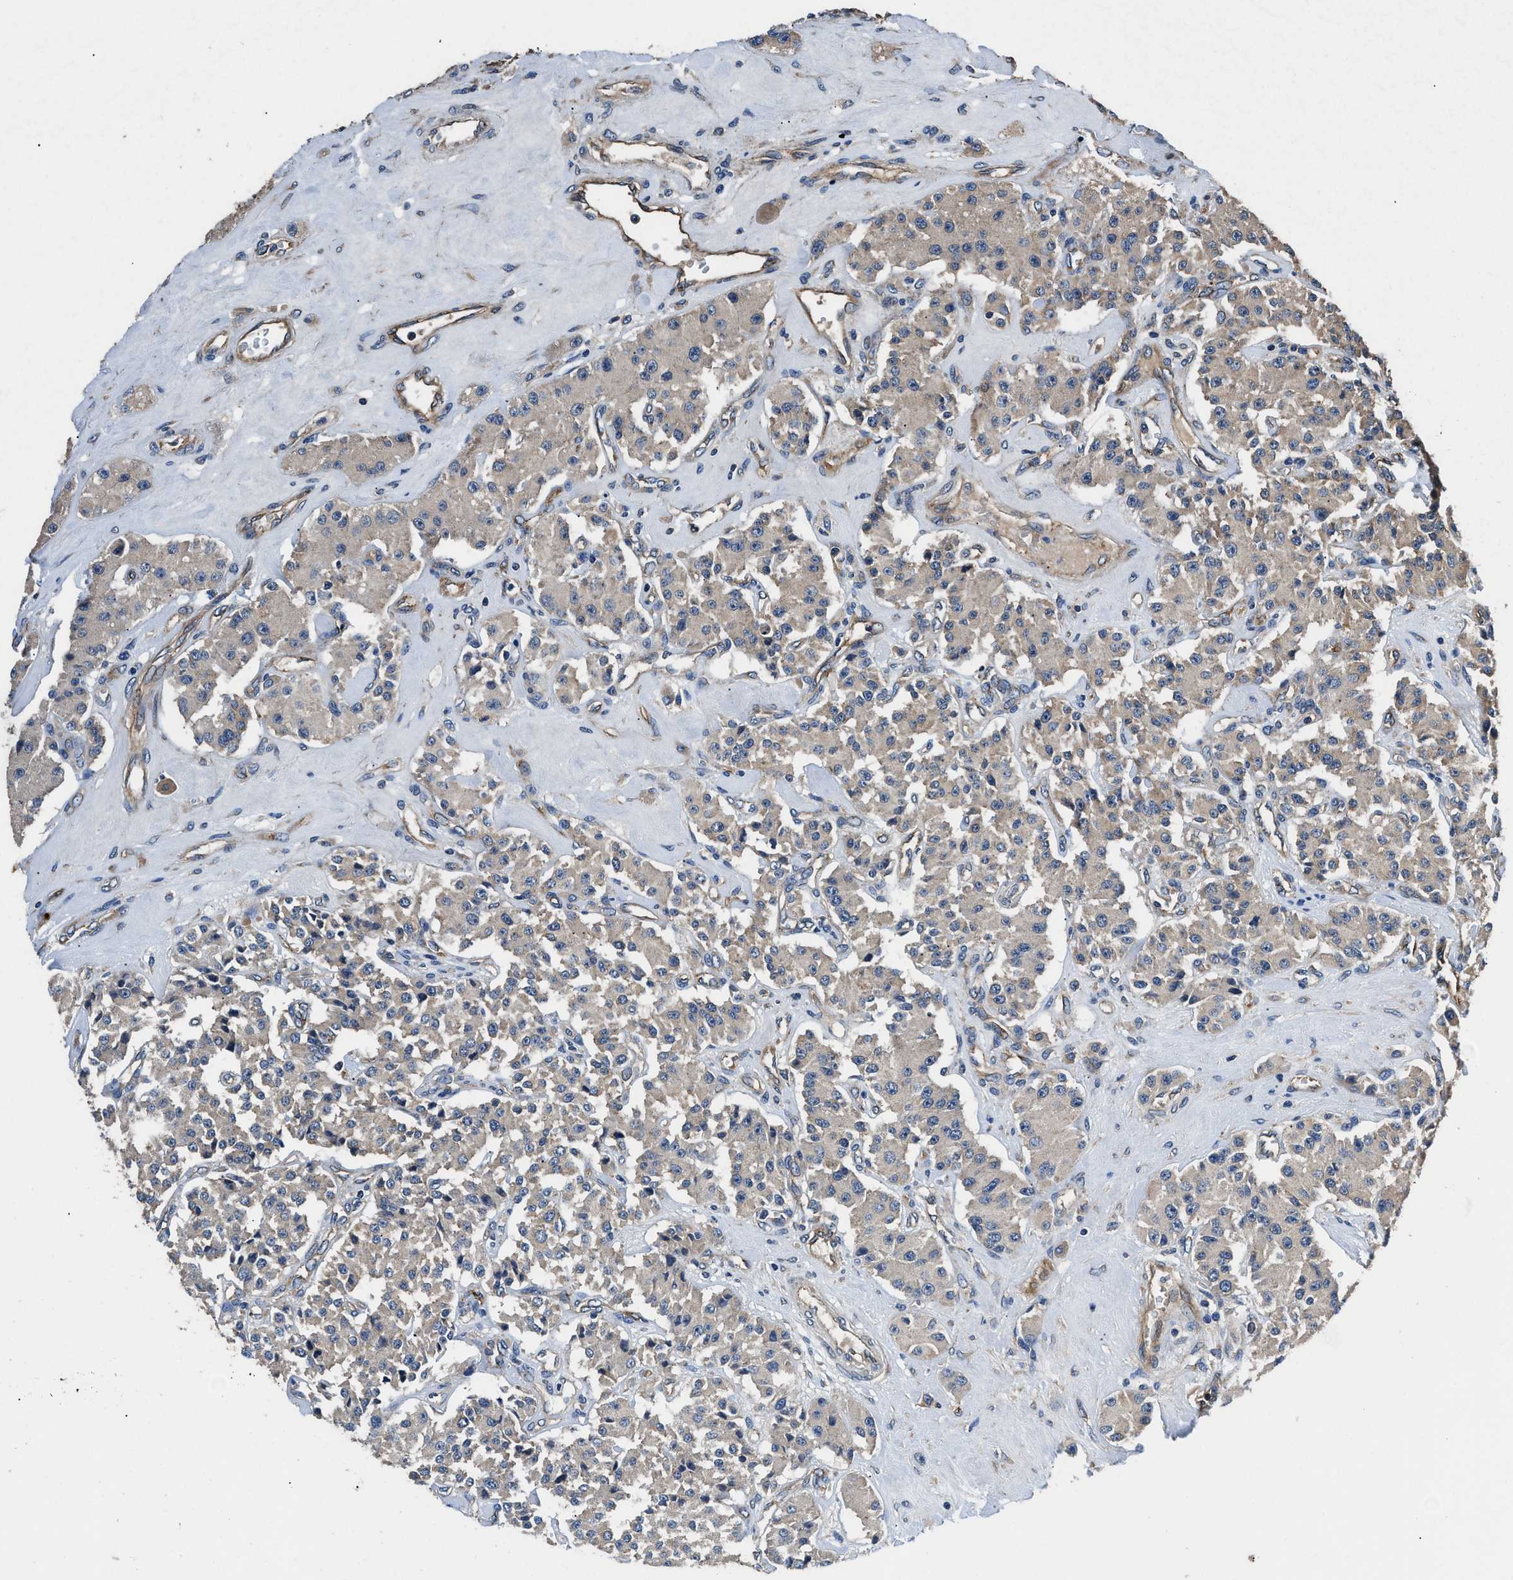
{"staining": {"intensity": "weak", "quantity": ">75%", "location": "cytoplasmic/membranous"}, "tissue": "carcinoid", "cell_type": "Tumor cells", "image_type": "cancer", "snomed": [{"axis": "morphology", "description": "Carcinoid, malignant, NOS"}, {"axis": "topography", "description": "Pancreas"}], "caption": "This micrograph demonstrates immunohistochemistry staining of carcinoid, with low weak cytoplasmic/membranous staining in about >75% of tumor cells.", "gene": "DHRS7B", "patient": {"sex": "male", "age": 41}}